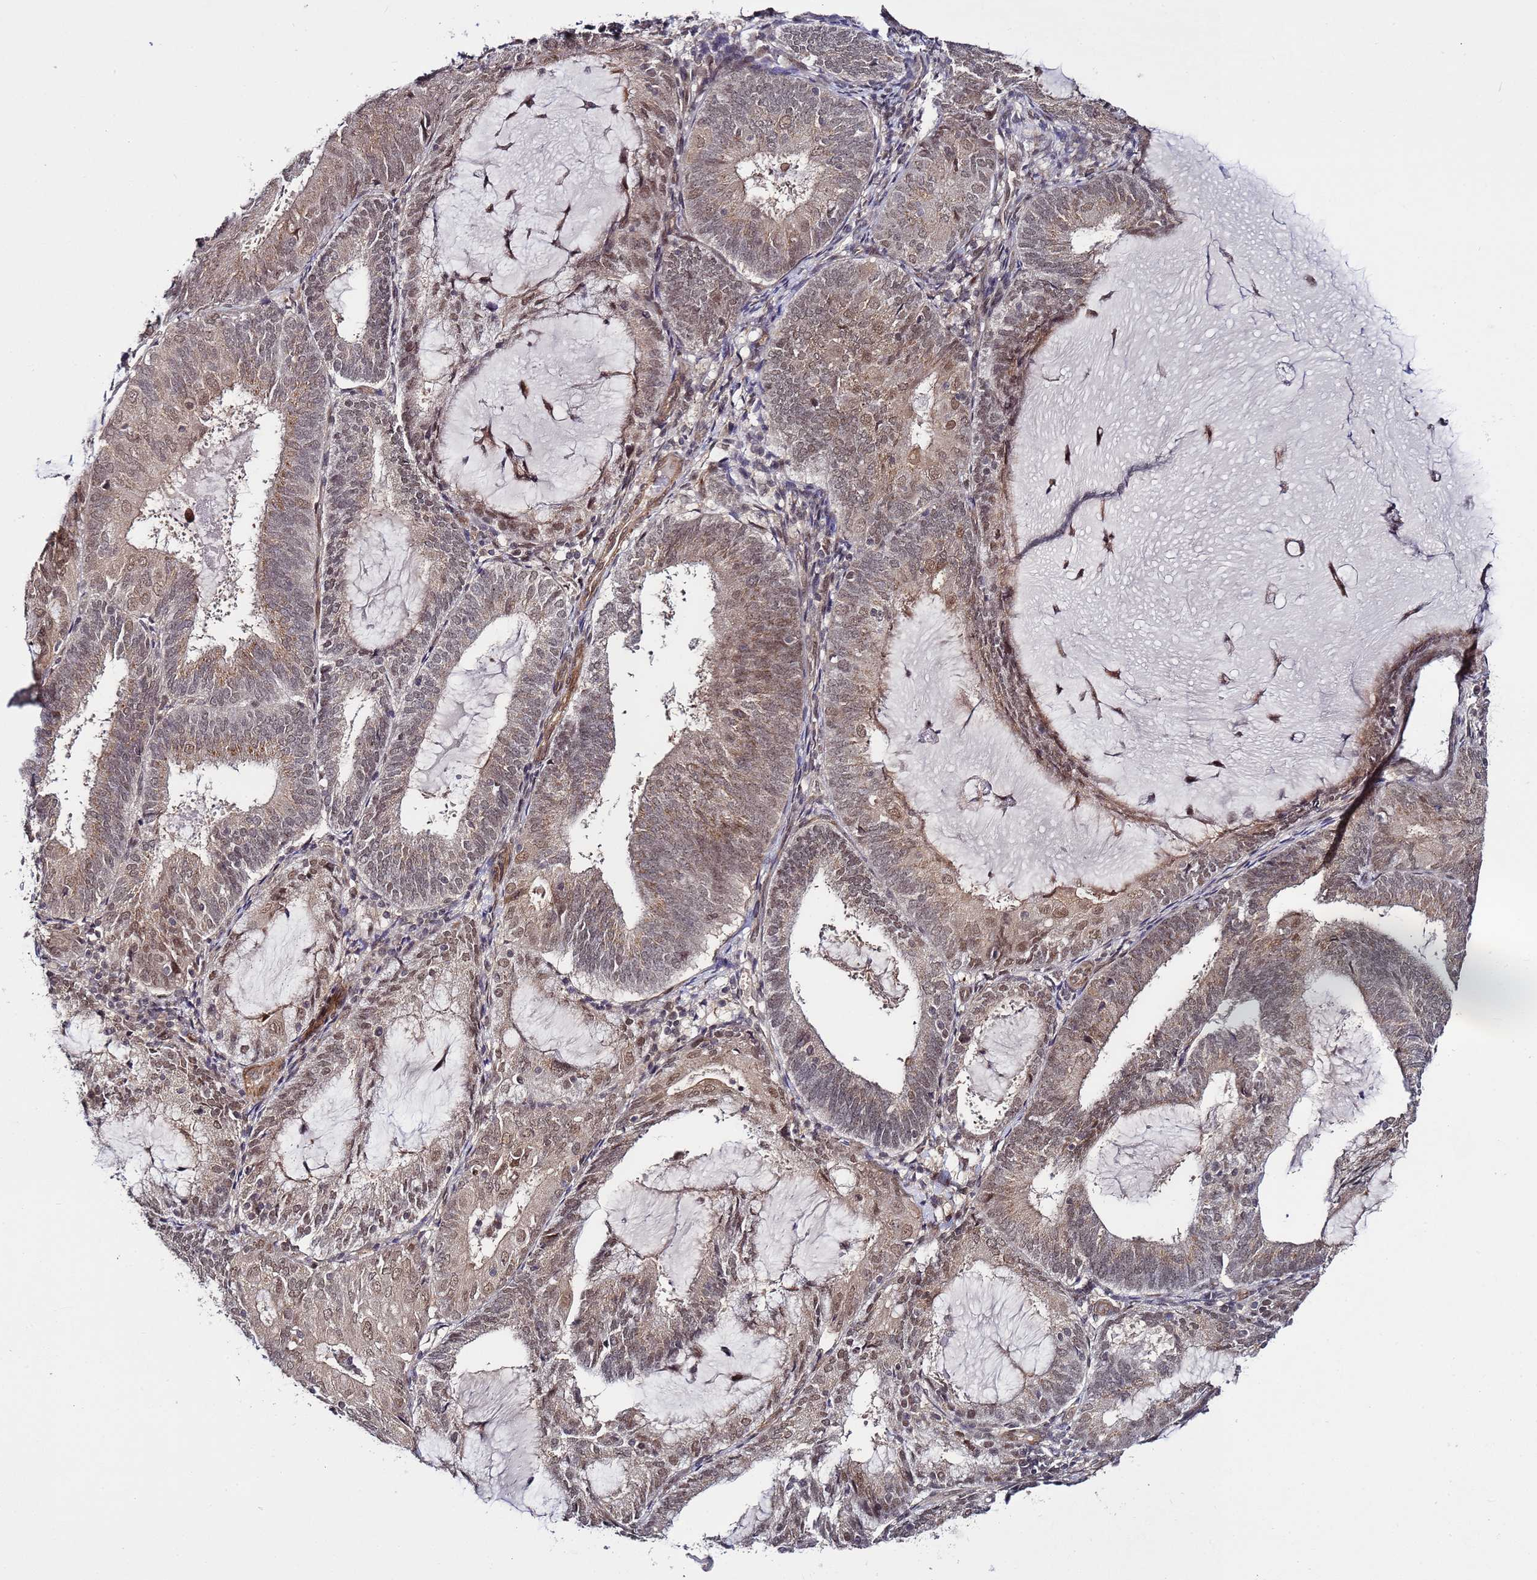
{"staining": {"intensity": "moderate", "quantity": ">75%", "location": "cytoplasmic/membranous,nuclear"}, "tissue": "endometrial cancer", "cell_type": "Tumor cells", "image_type": "cancer", "snomed": [{"axis": "morphology", "description": "Adenocarcinoma, NOS"}, {"axis": "topography", "description": "Endometrium"}], "caption": "This histopathology image exhibits immunohistochemistry staining of human adenocarcinoma (endometrial), with medium moderate cytoplasmic/membranous and nuclear positivity in about >75% of tumor cells.", "gene": "POLR2D", "patient": {"sex": "female", "age": 81}}